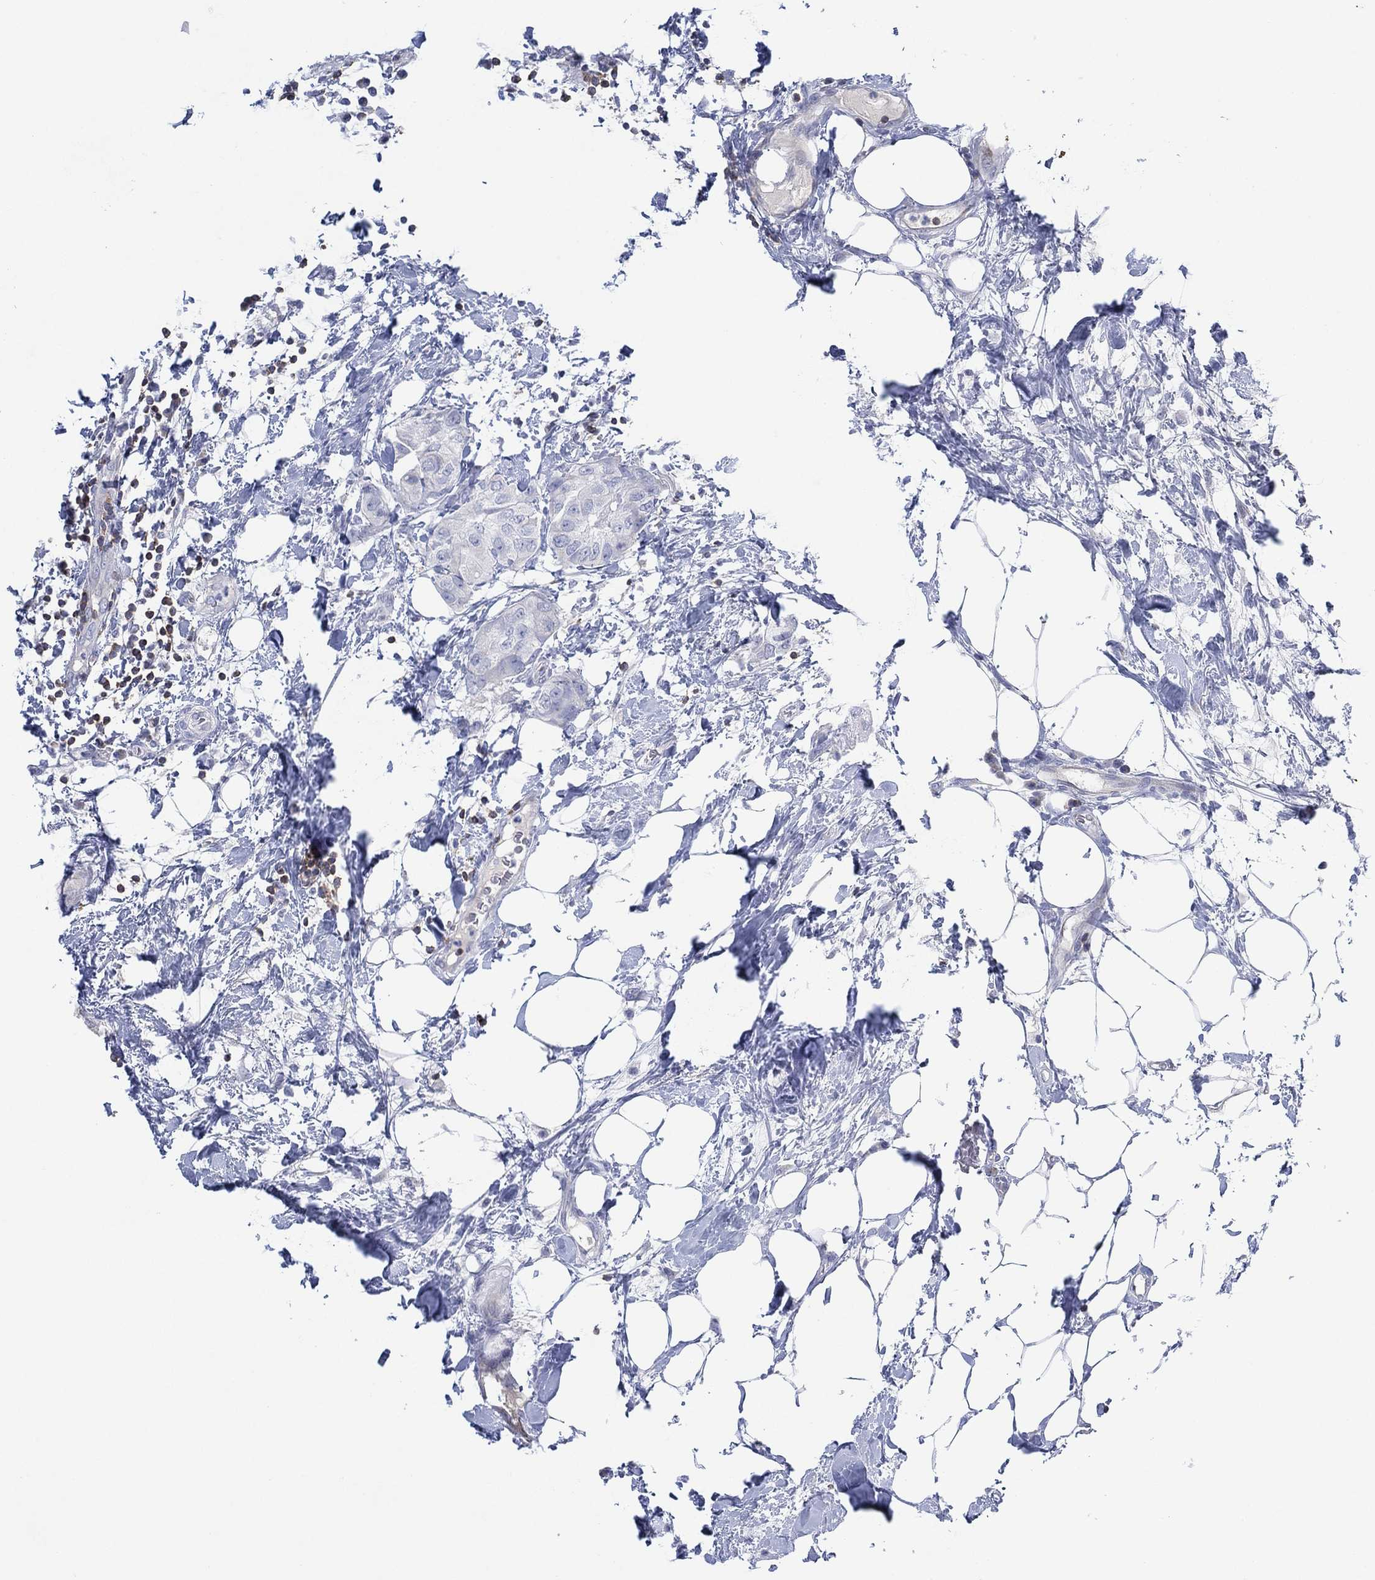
{"staining": {"intensity": "negative", "quantity": "none", "location": "none"}, "tissue": "breast cancer", "cell_type": "Tumor cells", "image_type": "cancer", "snomed": [{"axis": "morphology", "description": "Normal tissue, NOS"}, {"axis": "morphology", "description": "Duct carcinoma"}, {"axis": "topography", "description": "Breast"}], "caption": "Immunohistochemical staining of human invasive ductal carcinoma (breast) exhibits no significant positivity in tumor cells.", "gene": "SEPTIN1", "patient": {"sex": "female", "age": 40}}